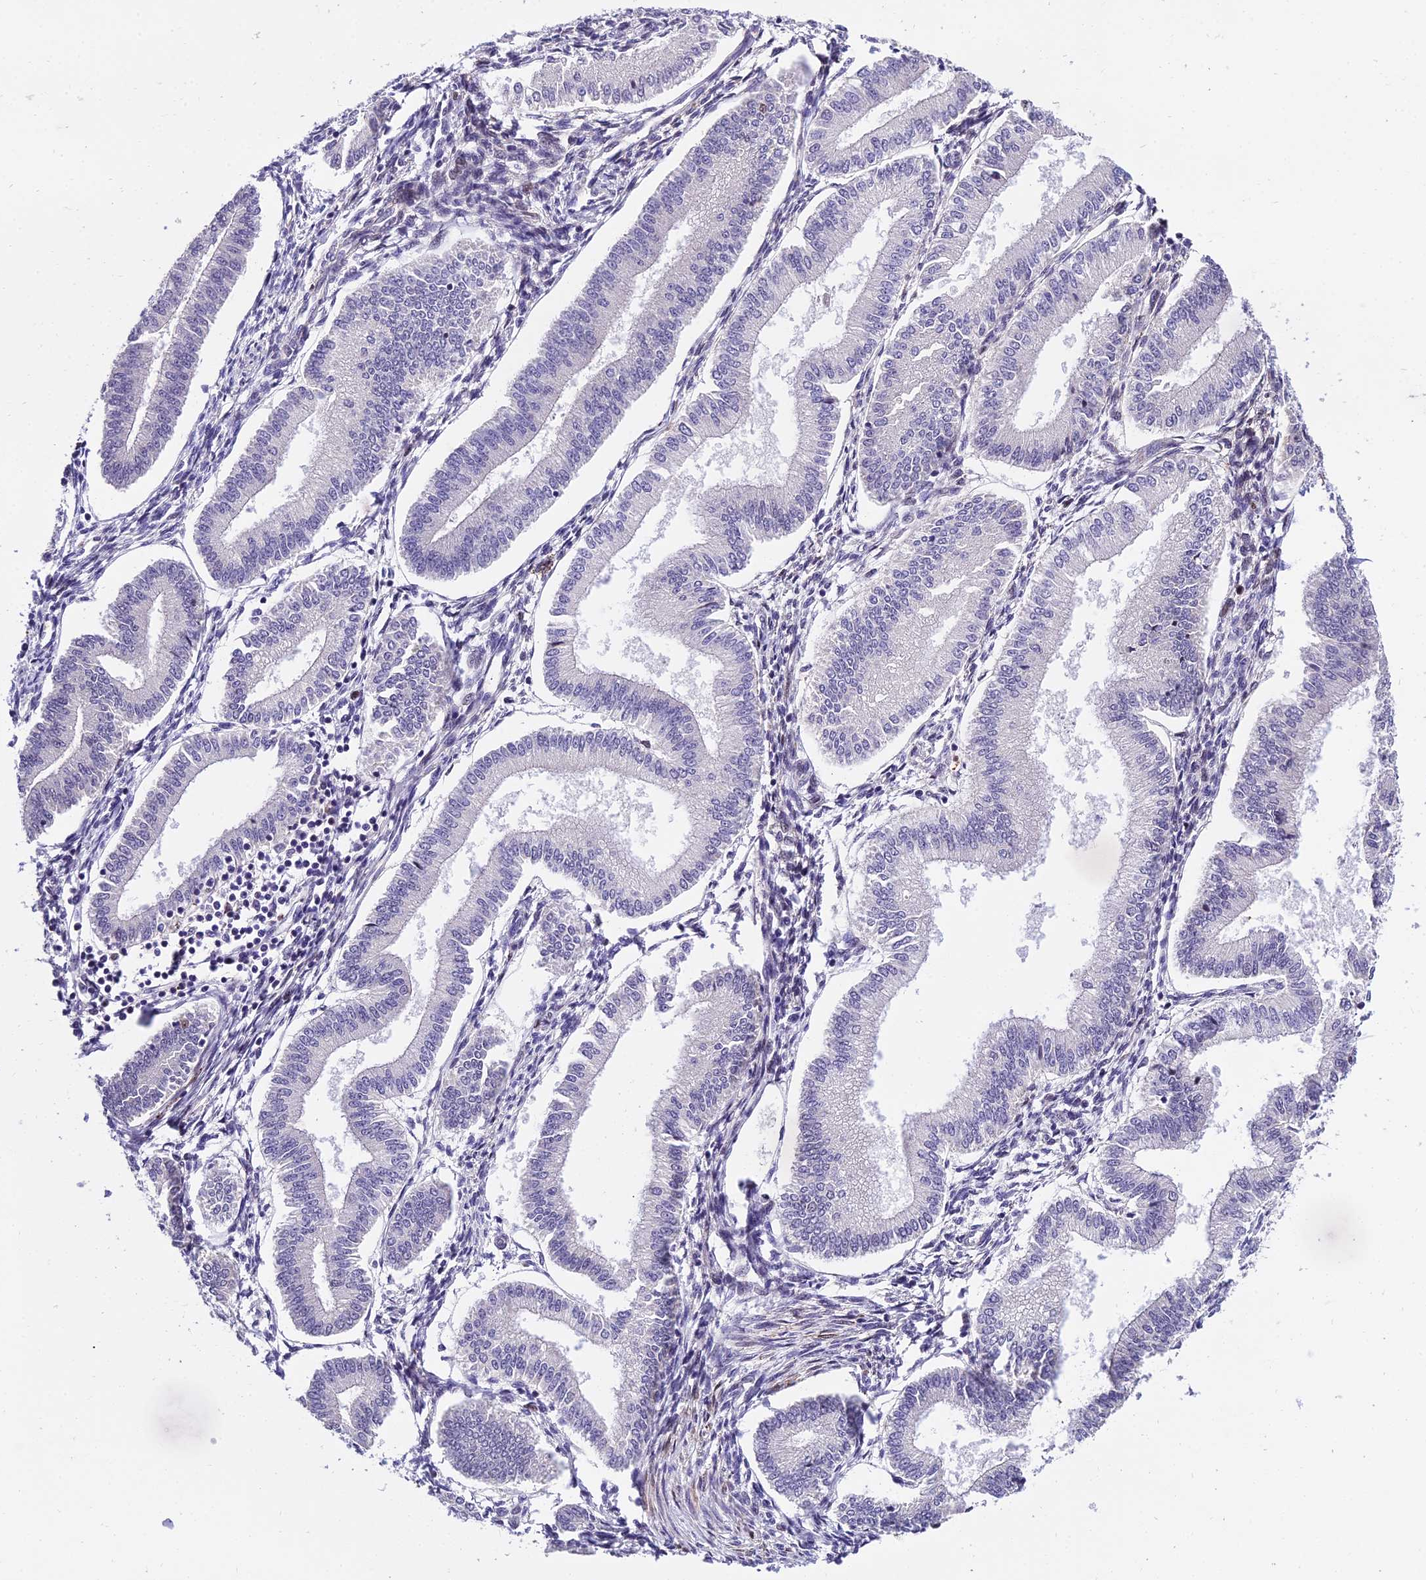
{"staining": {"intensity": "moderate", "quantity": "<25%", "location": "nuclear"}, "tissue": "endometrium", "cell_type": "Cells in endometrial stroma", "image_type": "normal", "snomed": [{"axis": "morphology", "description": "Normal tissue, NOS"}, {"axis": "topography", "description": "Endometrium"}], "caption": "Protein expression analysis of normal endometrium exhibits moderate nuclear expression in about <25% of cells in endometrial stroma.", "gene": "TRIML2", "patient": {"sex": "female", "age": 39}}